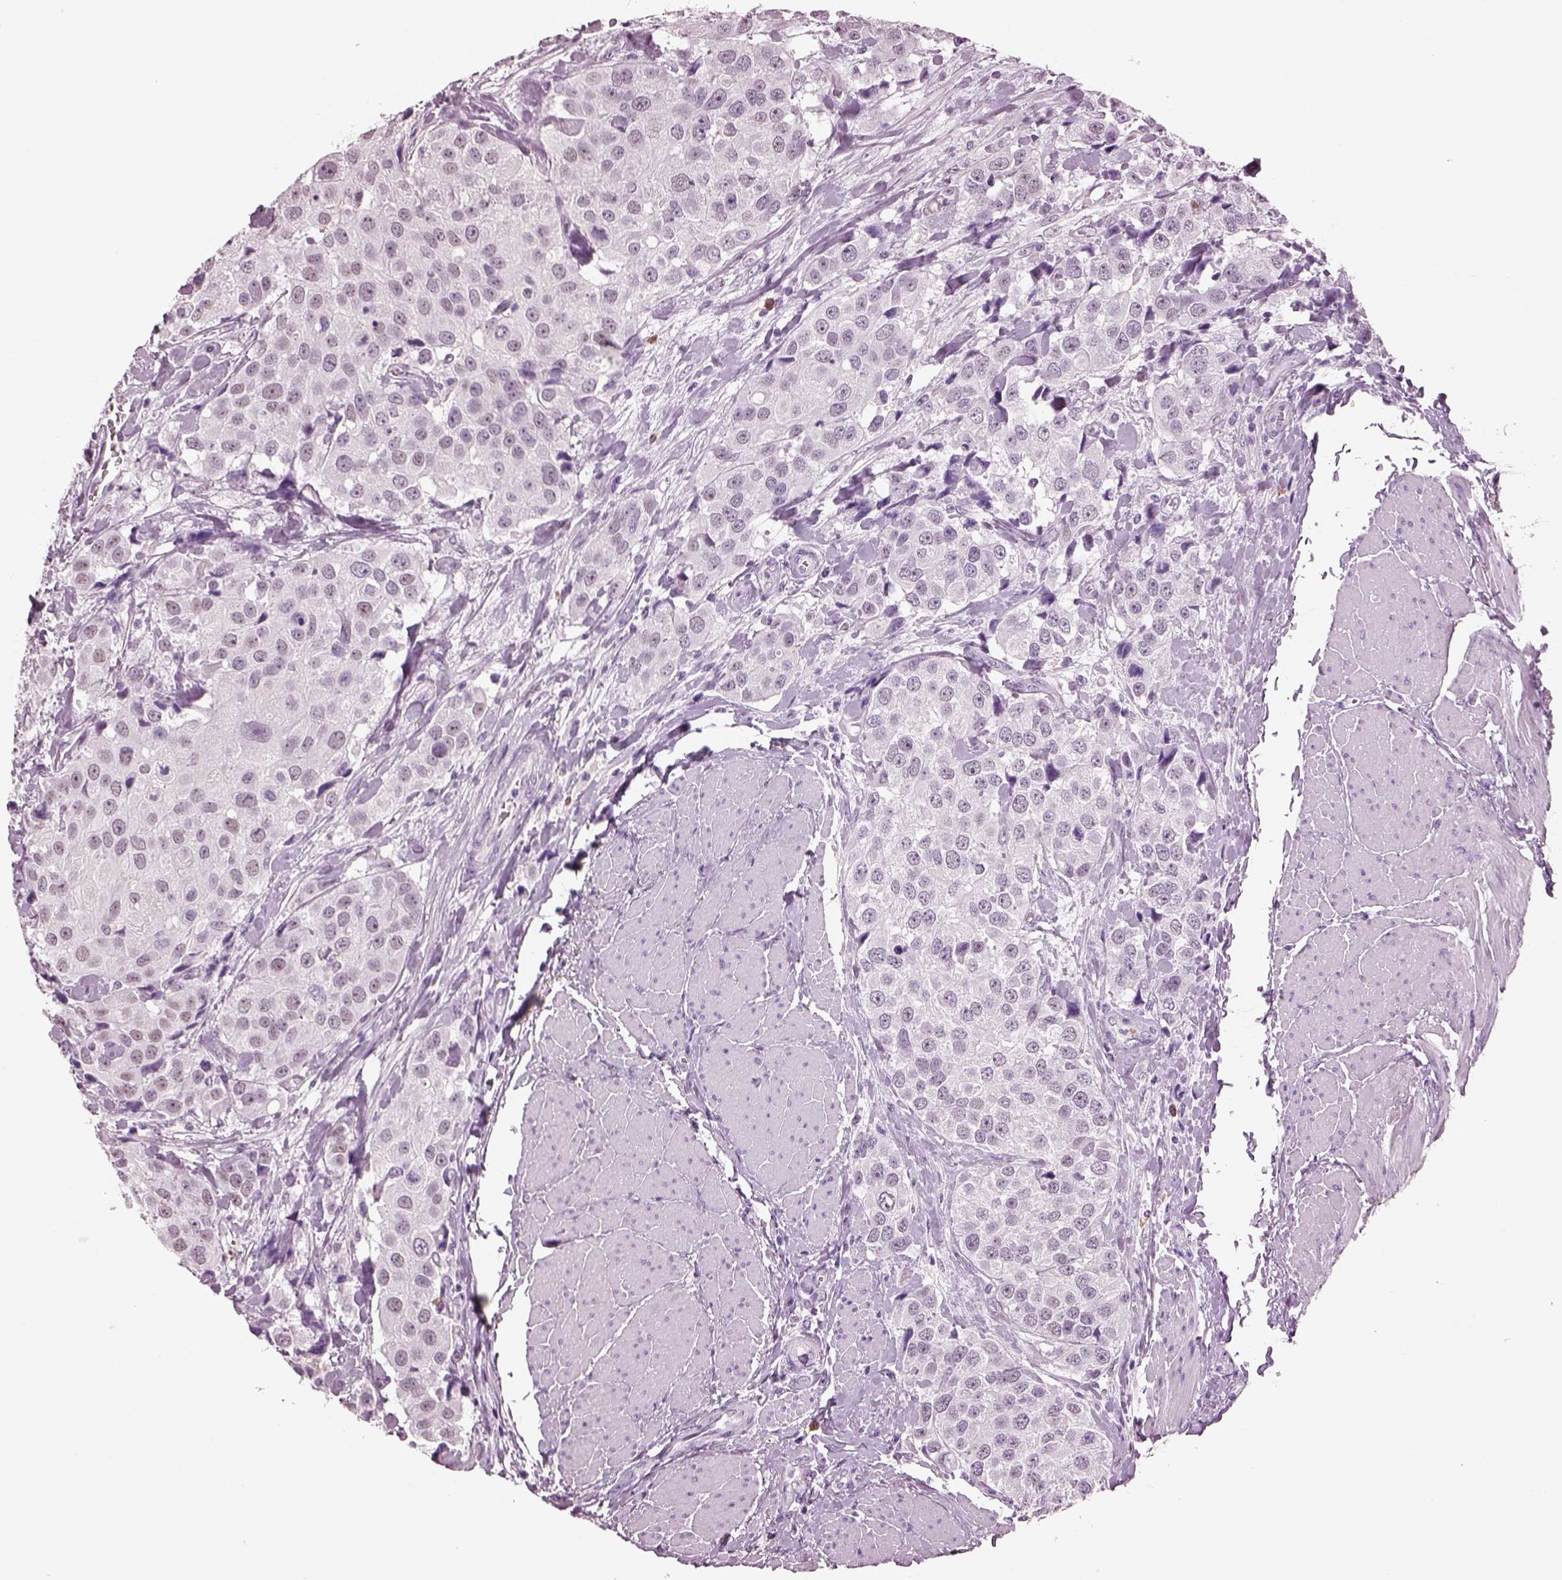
{"staining": {"intensity": "negative", "quantity": "none", "location": "none"}, "tissue": "urothelial cancer", "cell_type": "Tumor cells", "image_type": "cancer", "snomed": [{"axis": "morphology", "description": "Urothelial carcinoma, High grade"}, {"axis": "topography", "description": "Urinary bladder"}], "caption": "IHC photomicrograph of neoplastic tissue: urothelial cancer stained with DAB (3,3'-diaminobenzidine) displays no significant protein staining in tumor cells.", "gene": "ACOD1", "patient": {"sex": "female", "age": 64}}